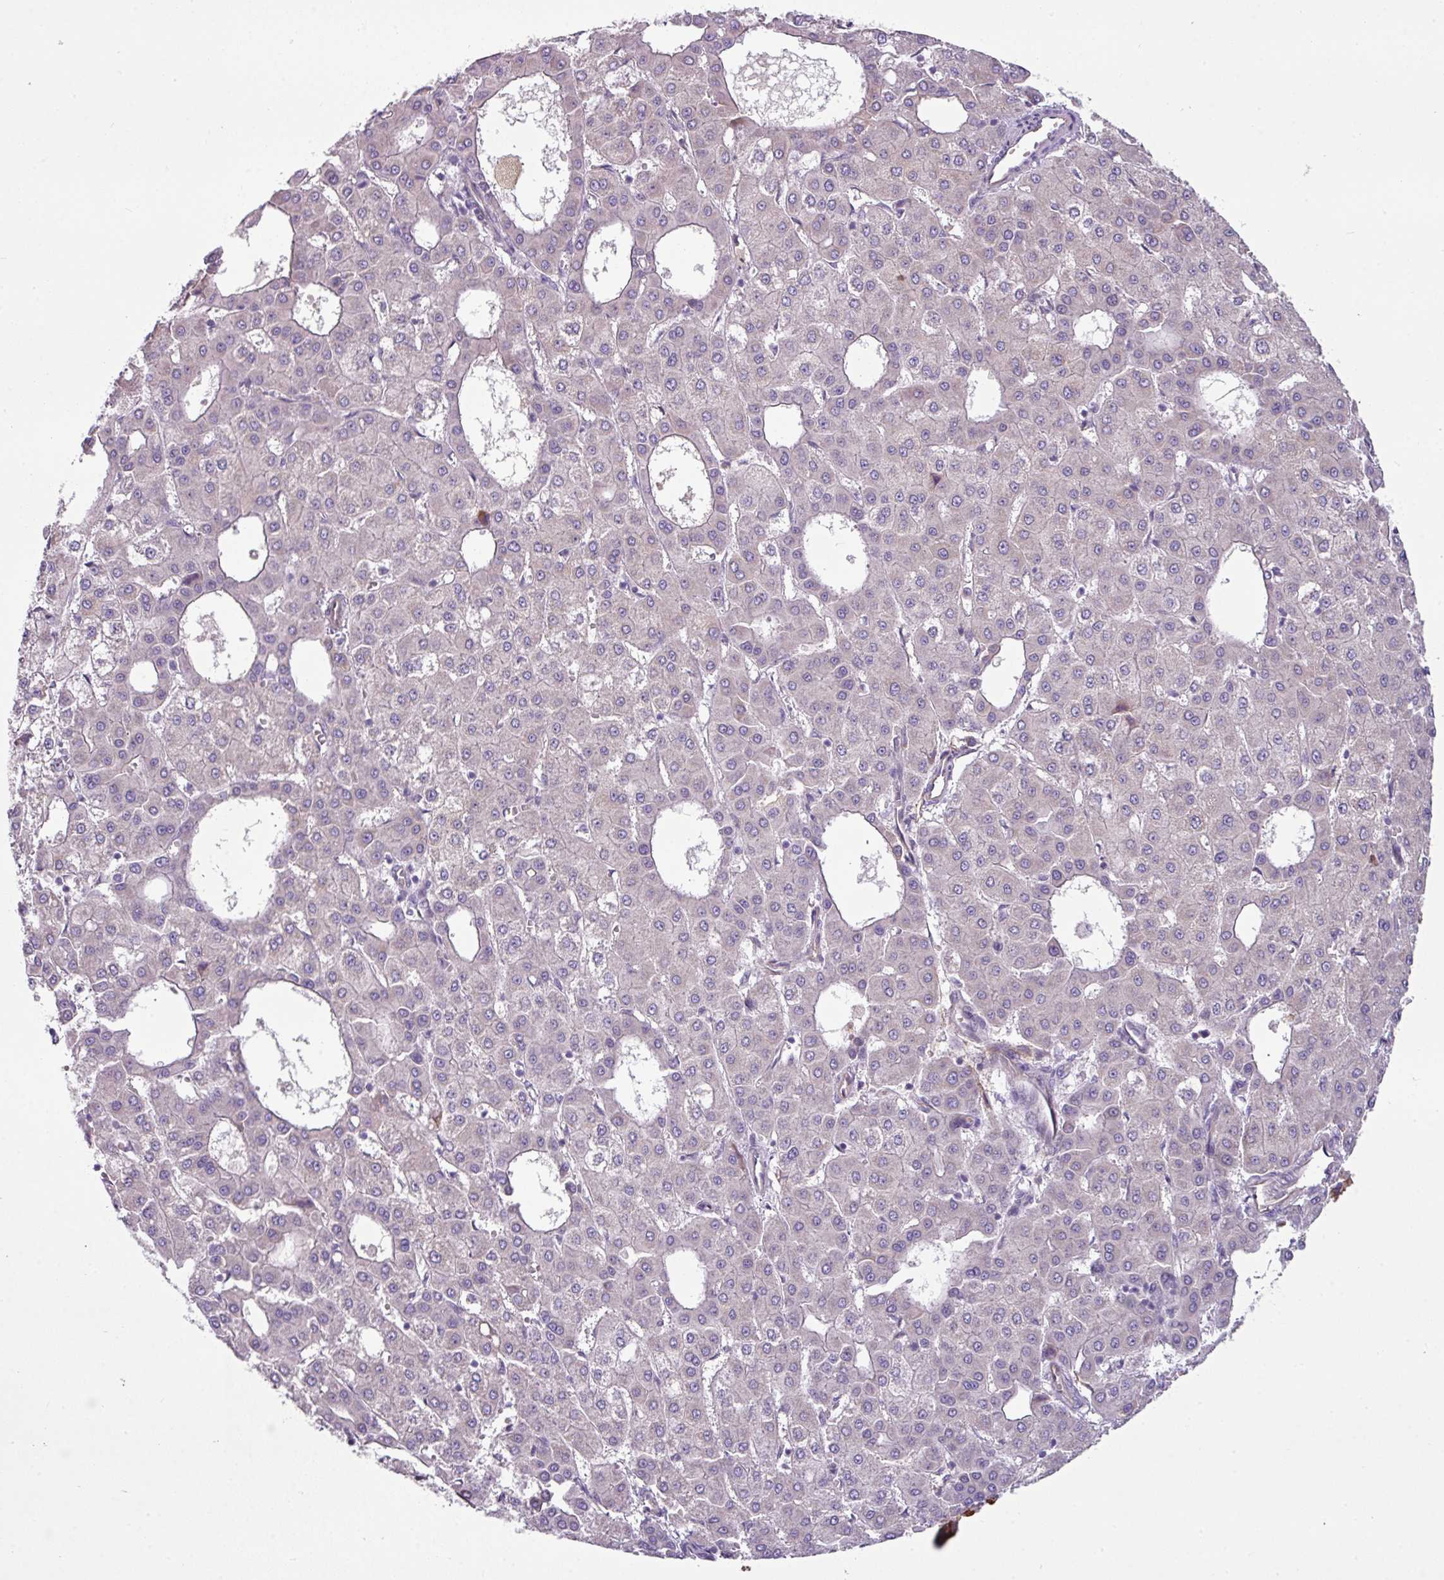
{"staining": {"intensity": "negative", "quantity": "none", "location": "none"}, "tissue": "liver cancer", "cell_type": "Tumor cells", "image_type": "cancer", "snomed": [{"axis": "morphology", "description": "Carcinoma, Hepatocellular, NOS"}, {"axis": "topography", "description": "Liver"}], "caption": "Immunohistochemistry micrograph of neoplastic tissue: human liver cancer (hepatocellular carcinoma) stained with DAB reveals no significant protein staining in tumor cells.", "gene": "TMEM178B", "patient": {"sex": "male", "age": 47}}